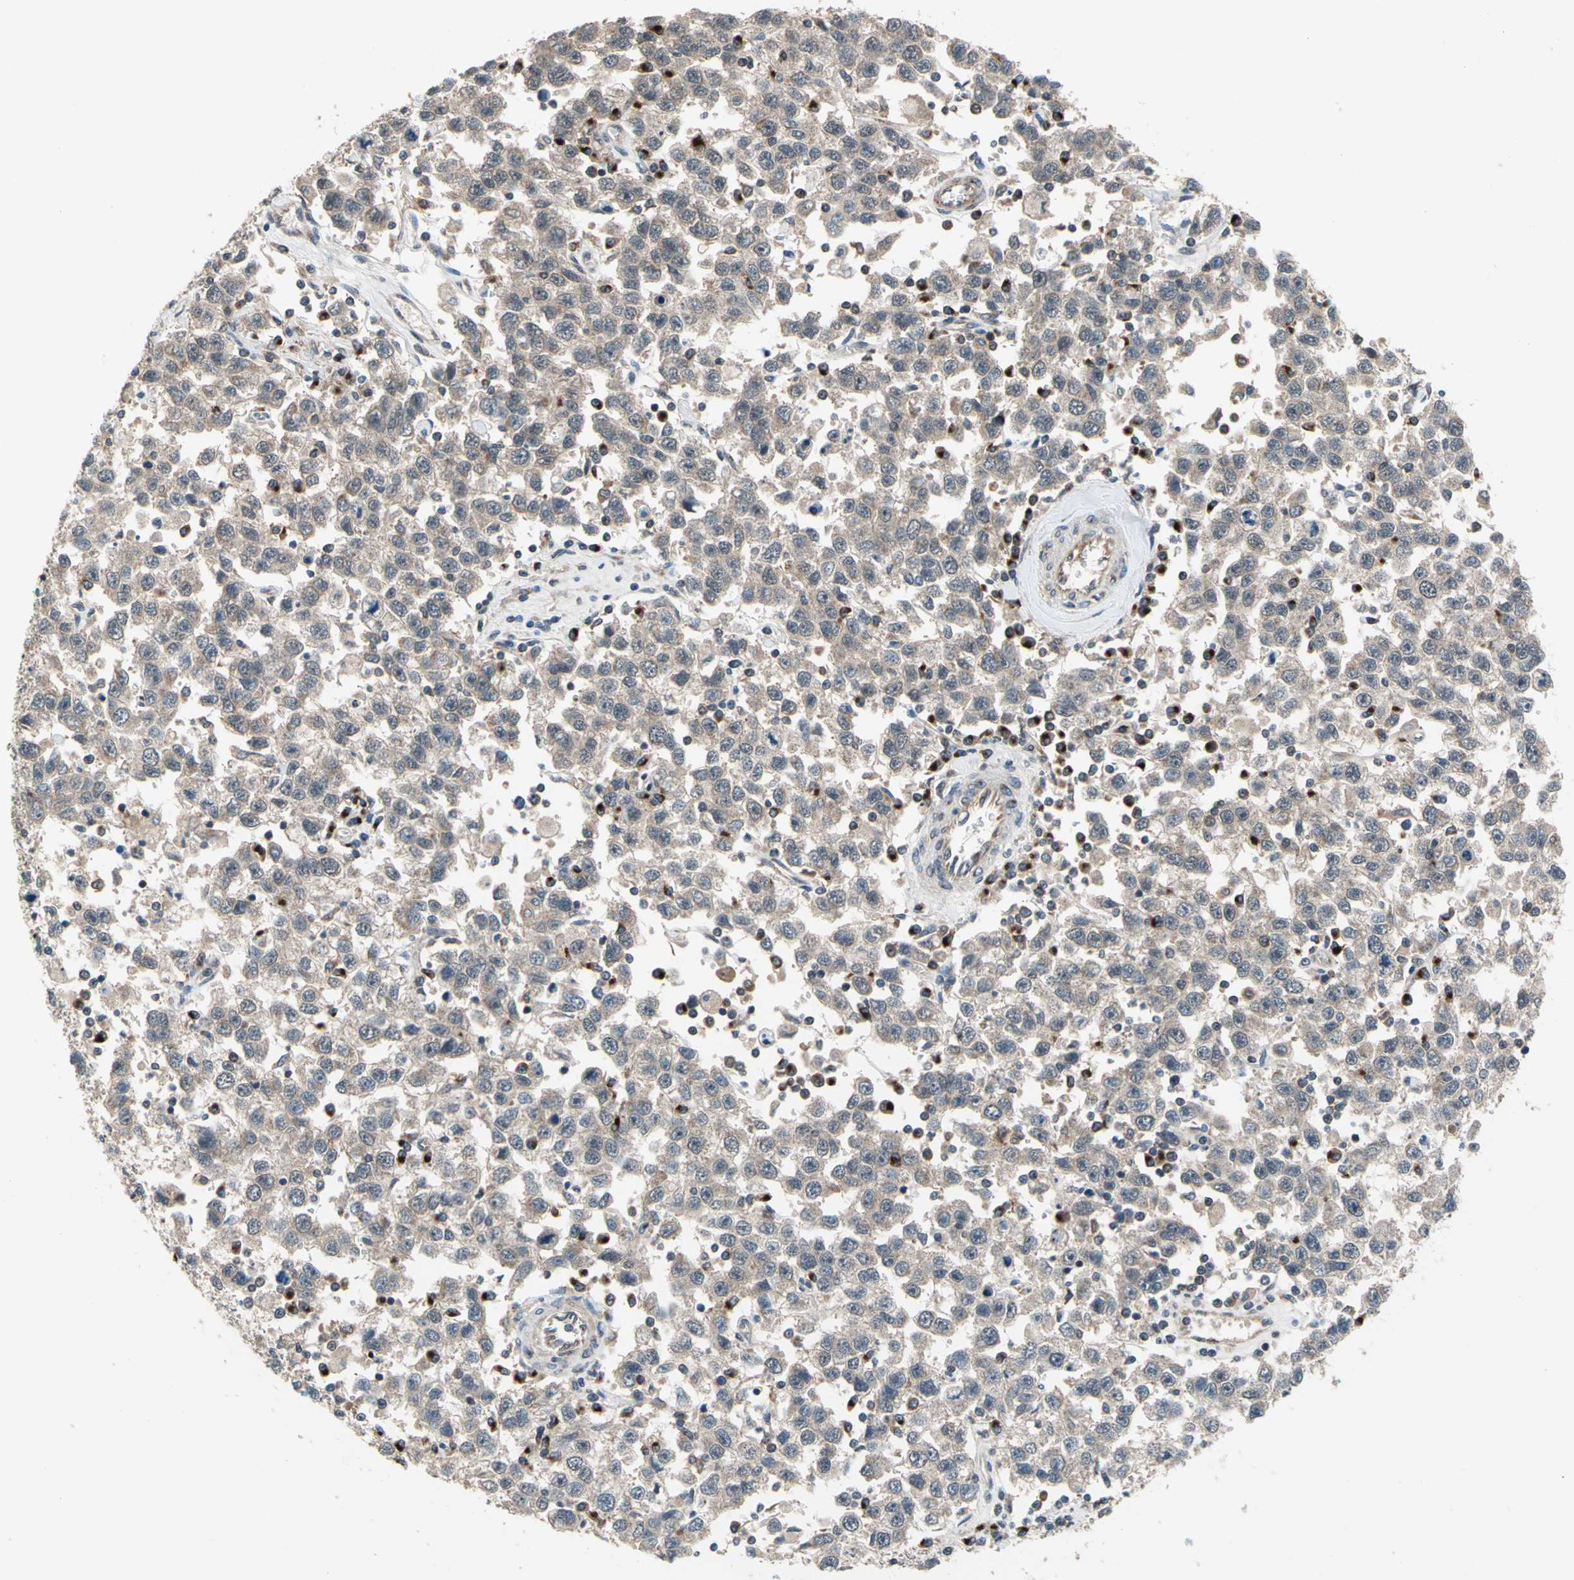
{"staining": {"intensity": "moderate", "quantity": ">75%", "location": "cytoplasmic/membranous"}, "tissue": "testis cancer", "cell_type": "Tumor cells", "image_type": "cancer", "snomed": [{"axis": "morphology", "description": "Seminoma, NOS"}, {"axis": "topography", "description": "Testis"}], "caption": "Immunohistochemical staining of seminoma (testis) displays medium levels of moderate cytoplasmic/membranous protein positivity in approximately >75% of tumor cells.", "gene": "NFKBIE", "patient": {"sex": "male", "age": 41}}